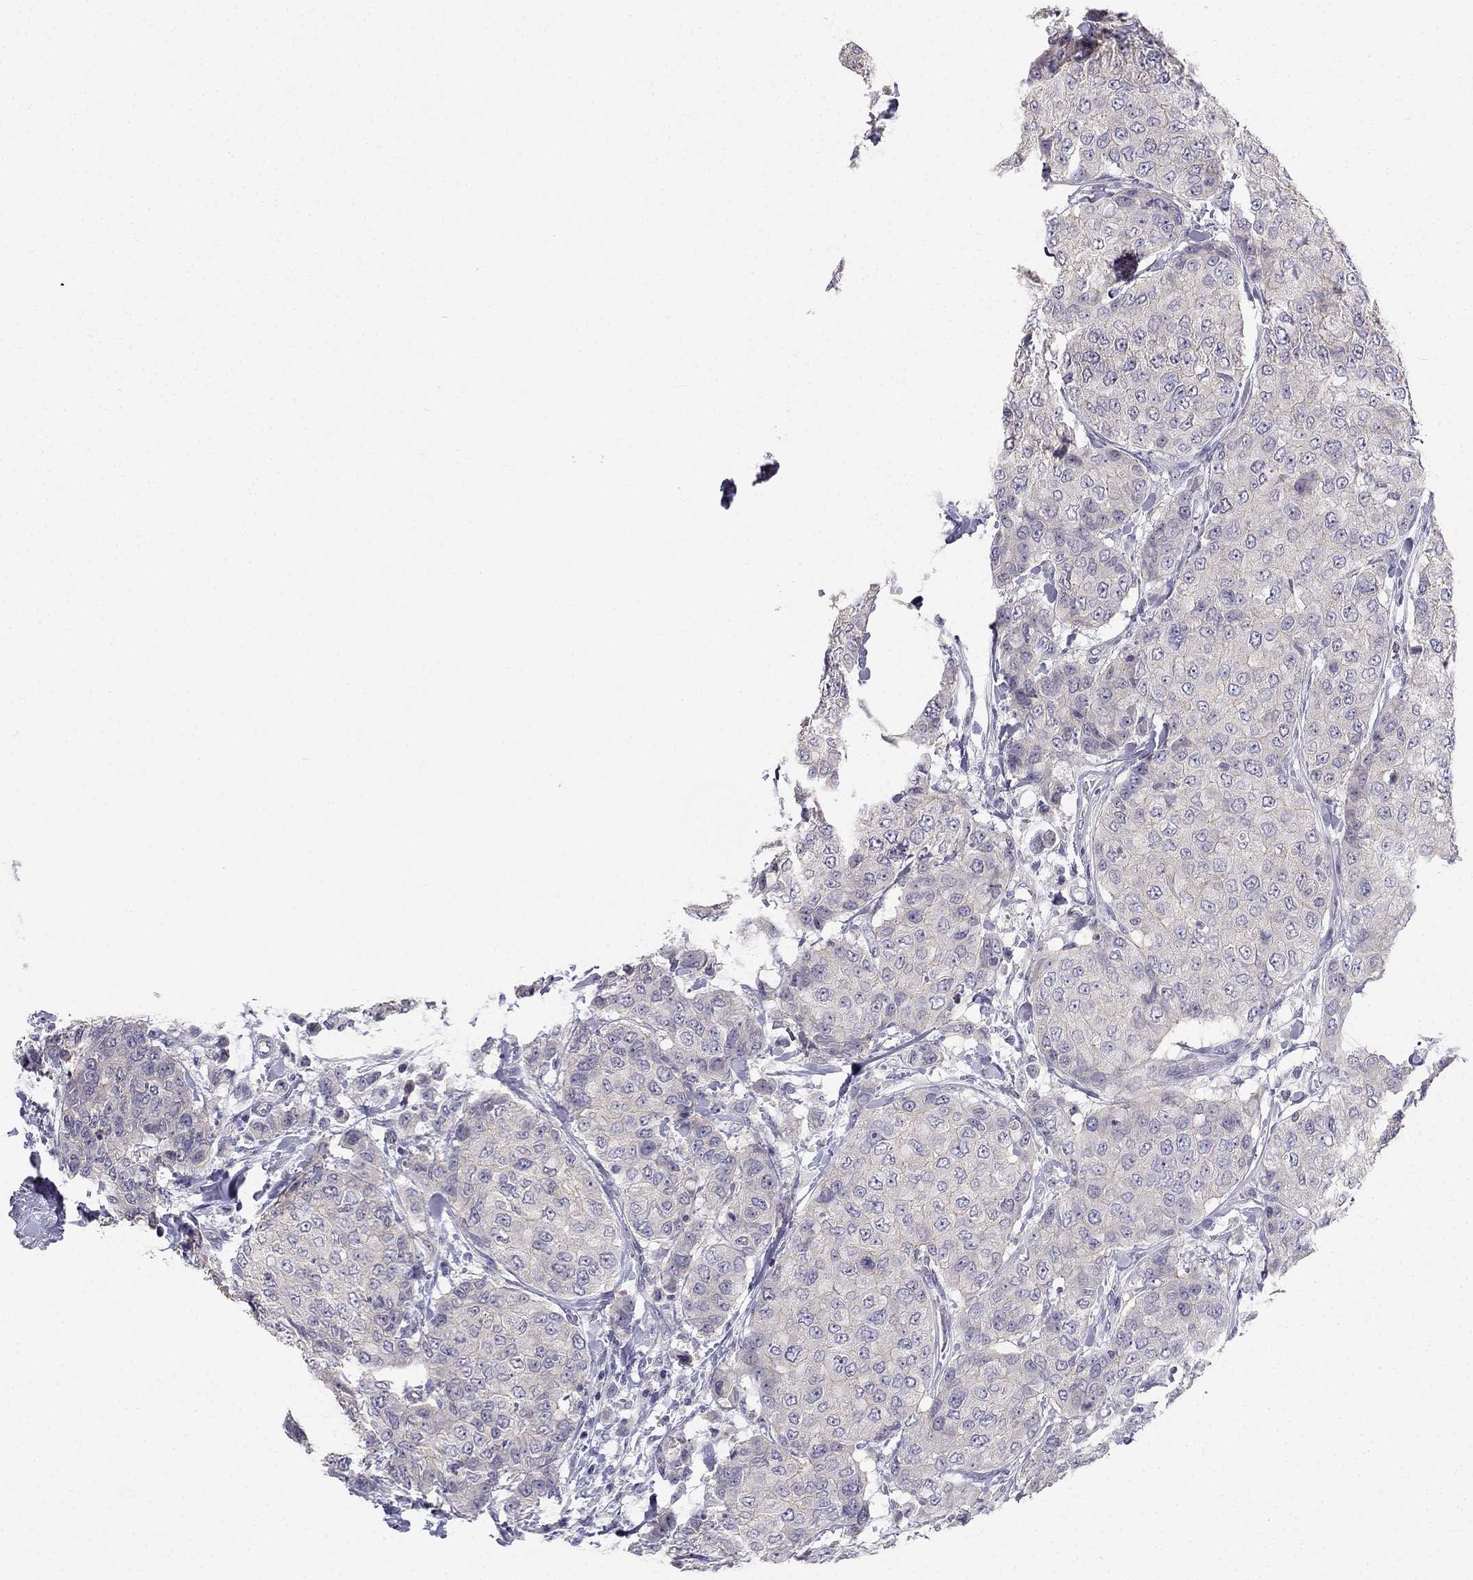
{"staining": {"intensity": "negative", "quantity": "none", "location": "none"}, "tissue": "breast cancer", "cell_type": "Tumor cells", "image_type": "cancer", "snomed": [{"axis": "morphology", "description": "Duct carcinoma"}, {"axis": "topography", "description": "Breast"}], "caption": "High power microscopy photomicrograph of an IHC histopathology image of breast cancer (invasive ductal carcinoma), revealing no significant staining in tumor cells. Brightfield microscopy of IHC stained with DAB (brown) and hematoxylin (blue), captured at high magnification.", "gene": "C16orf89", "patient": {"sex": "female", "age": 27}}